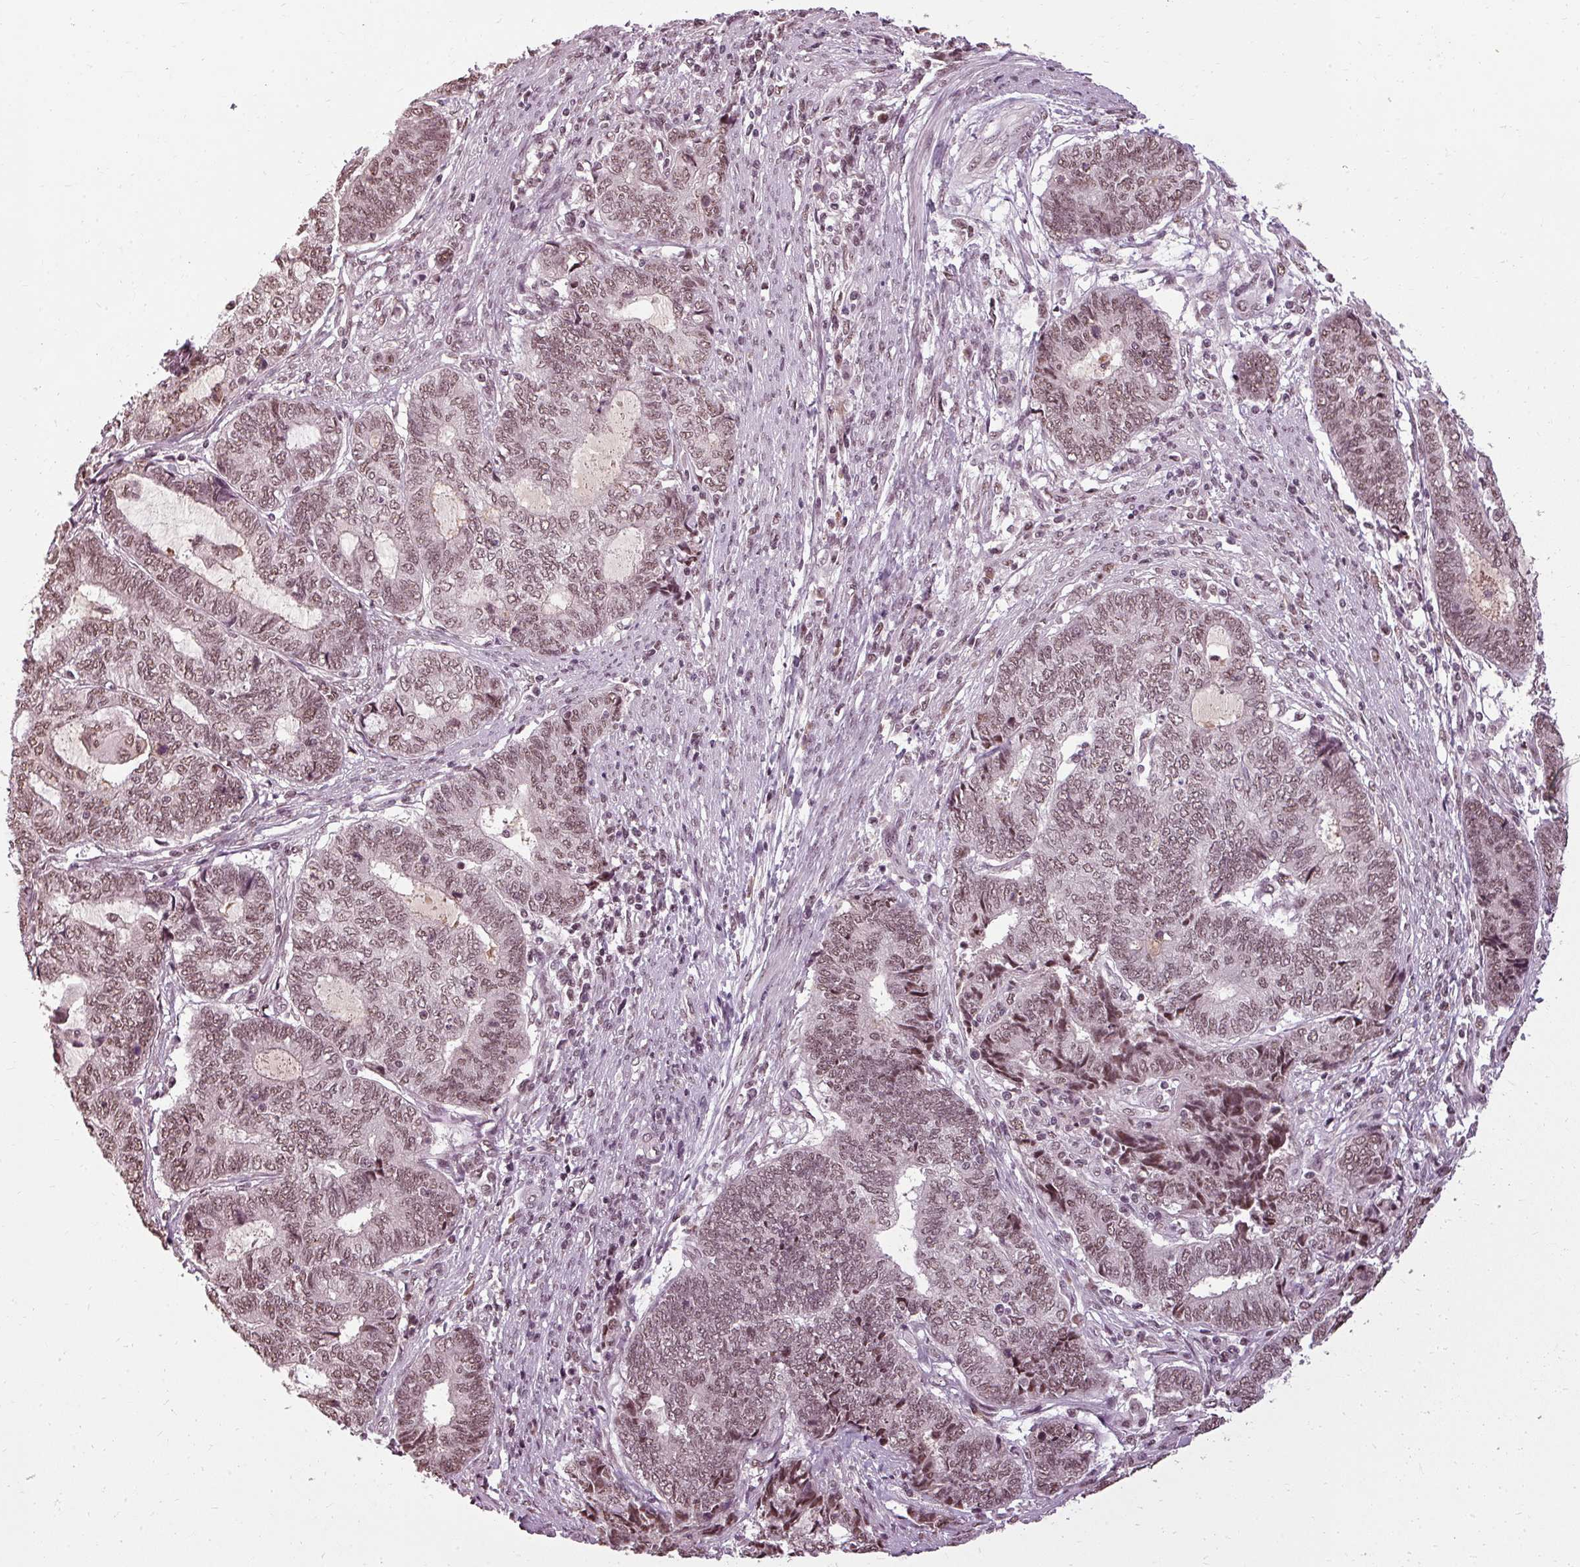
{"staining": {"intensity": "moderate", "quantity": ">75%", "location": "nuclear"}, "tissue": "endometrial cancer", "cell_type": "Tumor cells", "image_type": "cancer", "snomed": [{"axis": "morphology", "description": "Adenocarcinoma, NOS"}, {"axis": "topography", "description": "Uterus"}, {"axis": "topography", "description": "Endometrium"}], "caption": "Immunohistochemical staining of human endometrial cancer demonstrates medium levels of moderate nuclear protein expression in approximately >75% of tumor cells. (IHC, brightfield microscopy, high magnification).", "gene": "BCAS3", "patient": {"sex": "female", "age": 70}}